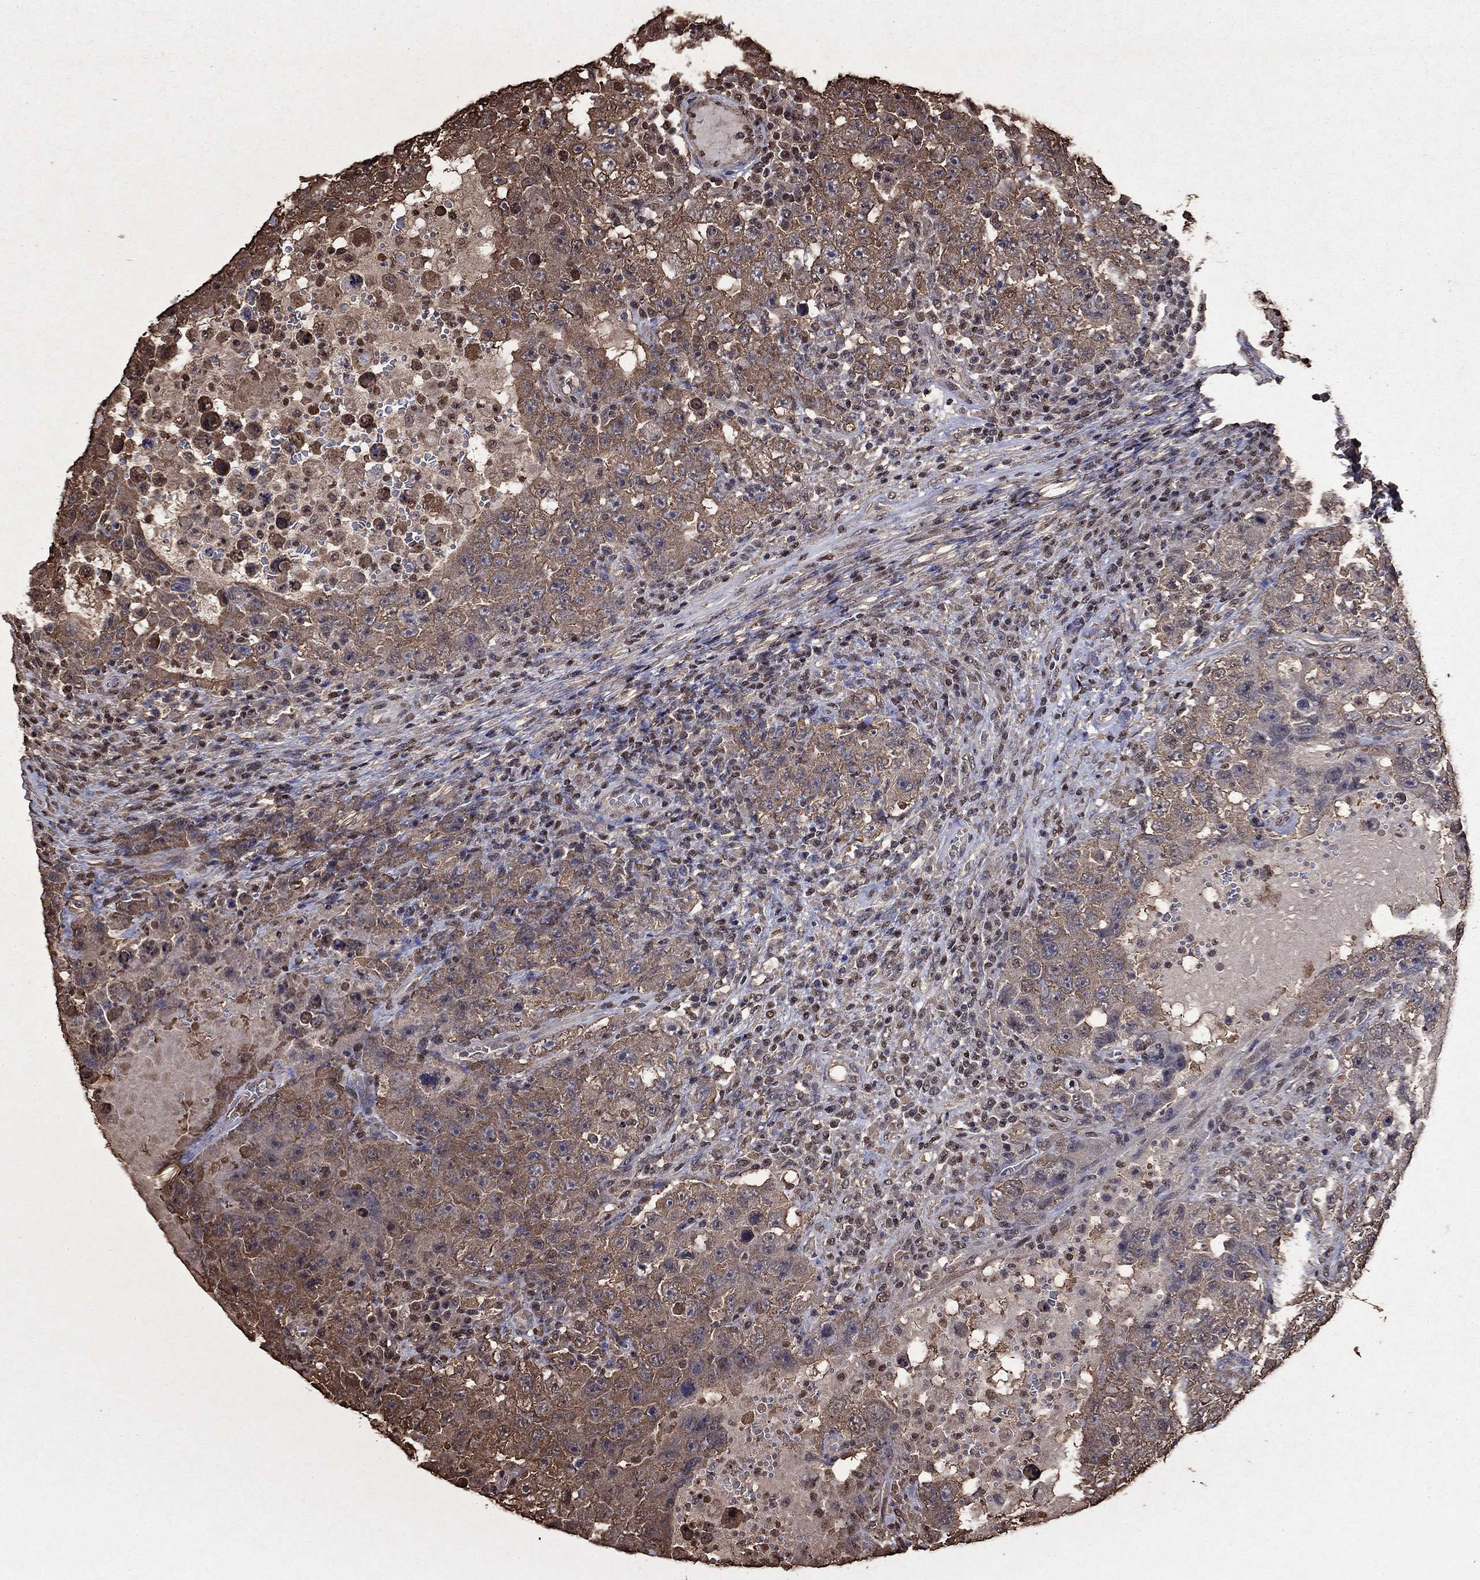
{"staining": {"intensity": "moderate", "quantity": "25%-75%", "location": "cytoplasmic/membranous"}, "tissue": "testis cancer", "cell_type": "Tumor cells", "image_type": "cancer", "snomed": [{"axis": "morphology", "description": "Carcinoma, Embryonal, NOS"}, {"axis": "topography", "description": "Testis"}], "caption": "Brown immunohistochemical staining in human testis embryonal carcinoma exhibits moderate cytoplasmic/membranous positivity in approximately 25%-75% of tumor cells.", "gene": "GAPDH", "patient": {"sex": "male", "age": 26}}